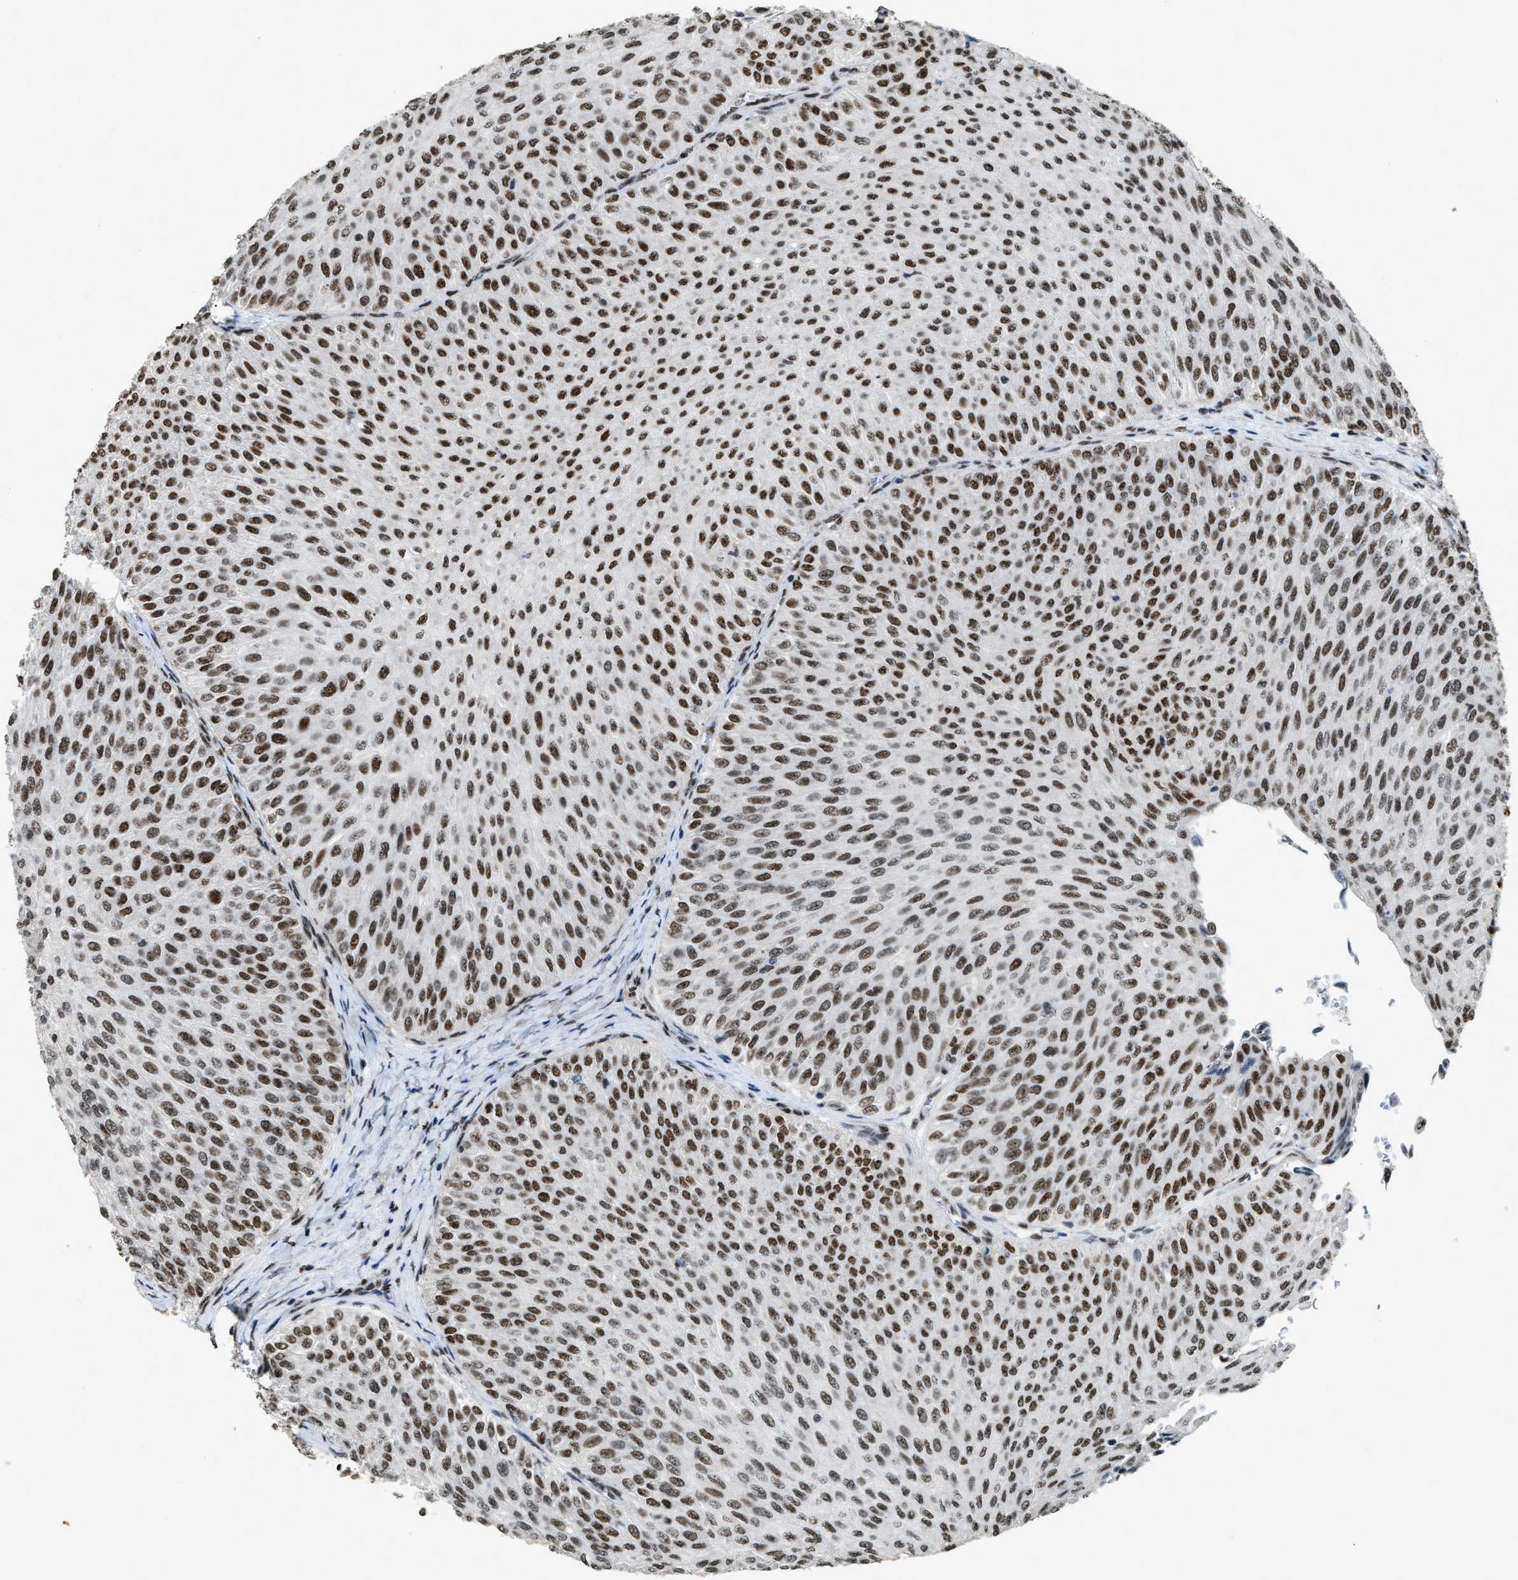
{"staining": {"intensity": "moderate", "quantity": ">75%", "location": "nuclear"}, "tissue": "urothelial cancer", "cell_type": "Tumor cells", "image_type": "cancer", "snomed": [{"axis": "morphology", "description": "Urothelial carcinoma, Low grade"}, {"axis": "topography", "description": "Urinary bladder"}], "caption": "Low-grade urothelial carcinoma tissue shows moderate nuclear staining in about >75% of tumor cells, visualized by immunohistochemistry.", "gene": "NUMA1", "patient": {"sex": "male", "age": 78}}